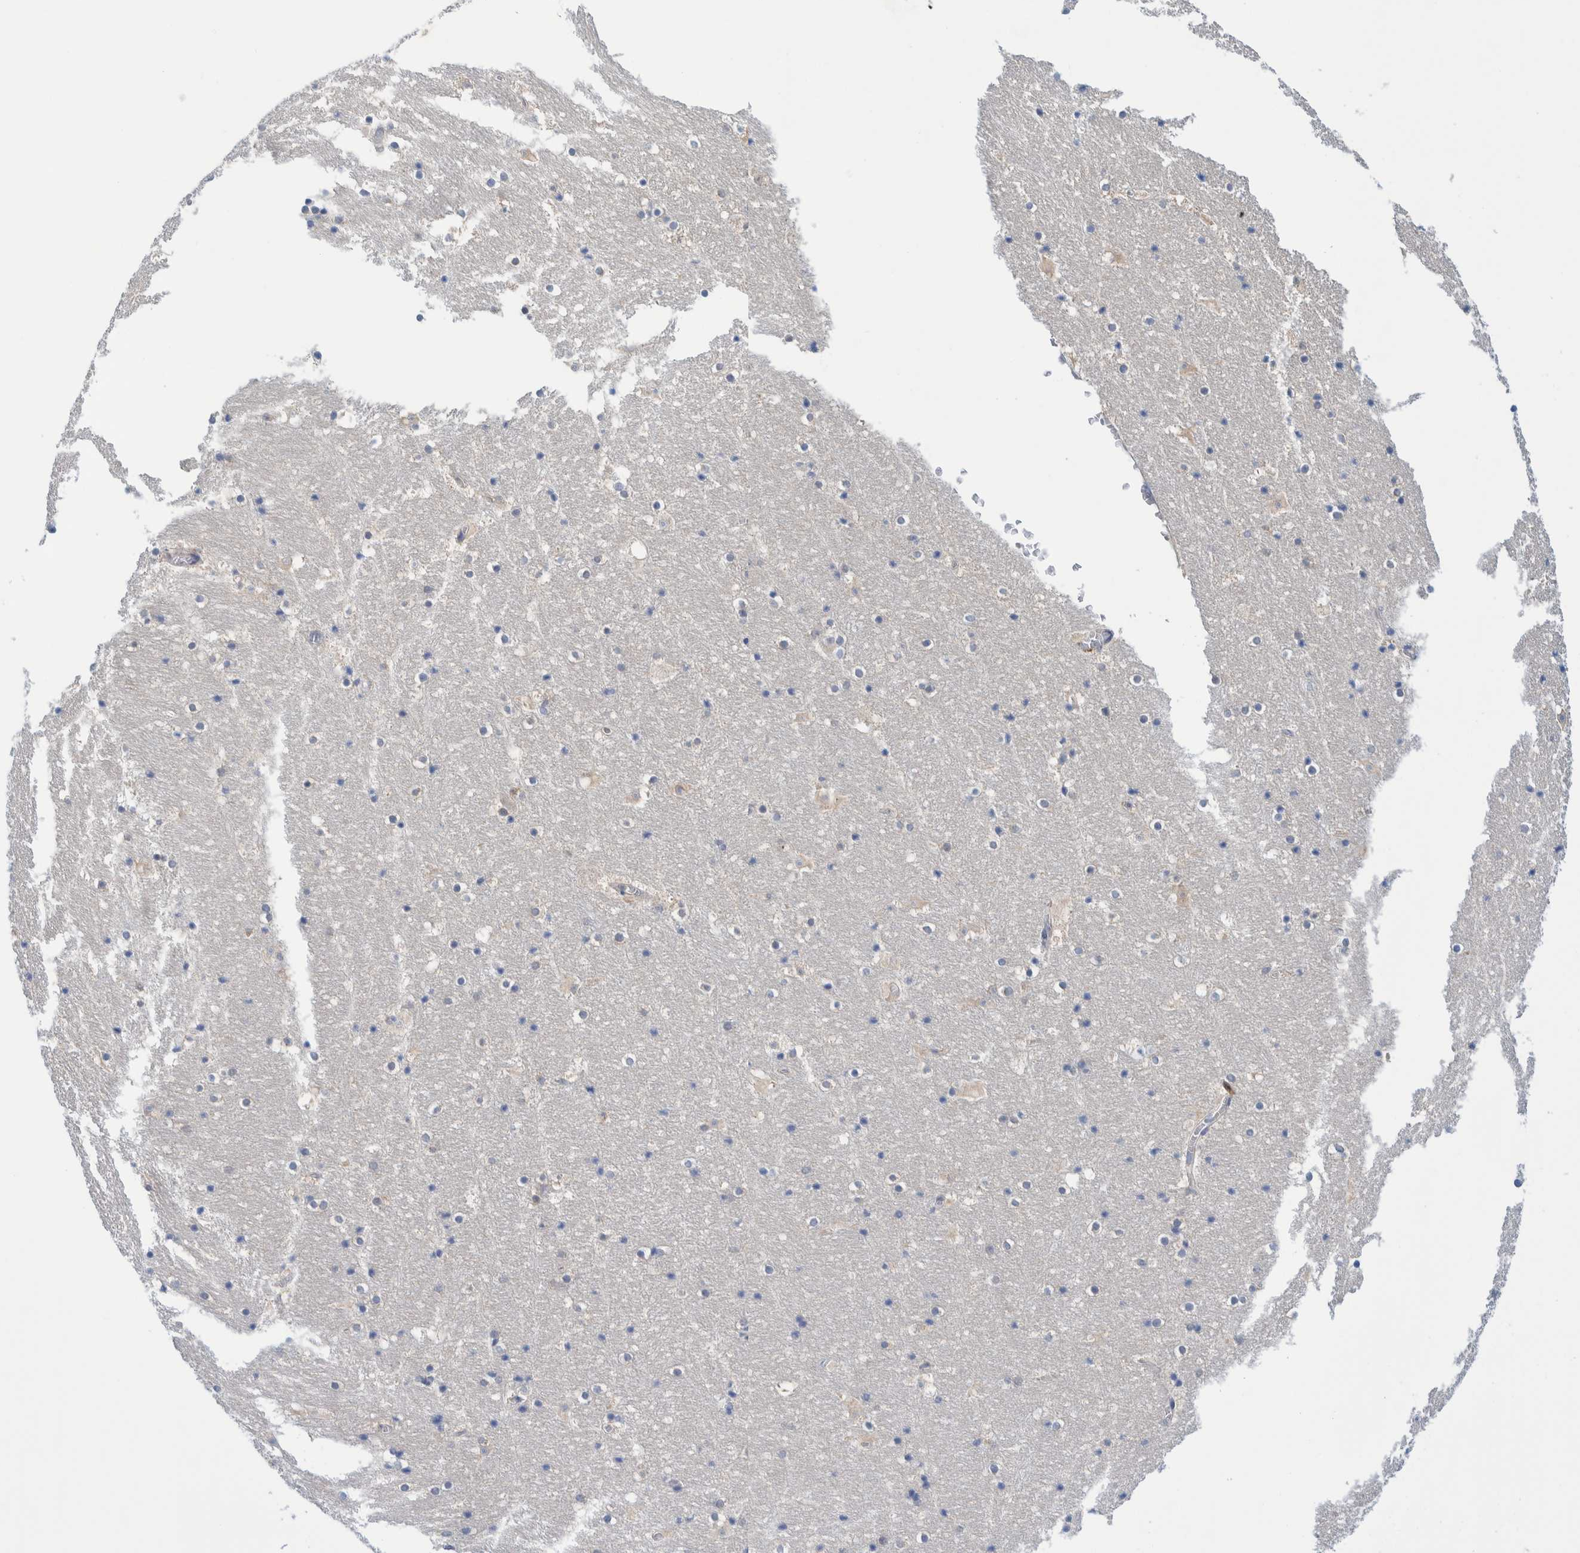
{"staining": {"intensity": "negative", "quantity": "none", "location": "none"}, "tissue": "hippocampus", "cell_type": "Glial cells", "image_type": "normal", "snomed": [{"axis": "morphology", "description": "Normal tissue, NOS"}, {"axis": "topography", "description": "Hippocampus"}], "caption": "Micrograph shows no protein expression in glial cells of unremarkable hippocampus. Brightfield microscopy of IHC stained with DAB (brown) and hematoxylin (blue), captured at high magnification.", "gene": "PFAS", "patient": {"sex": "male", "age": 45}}